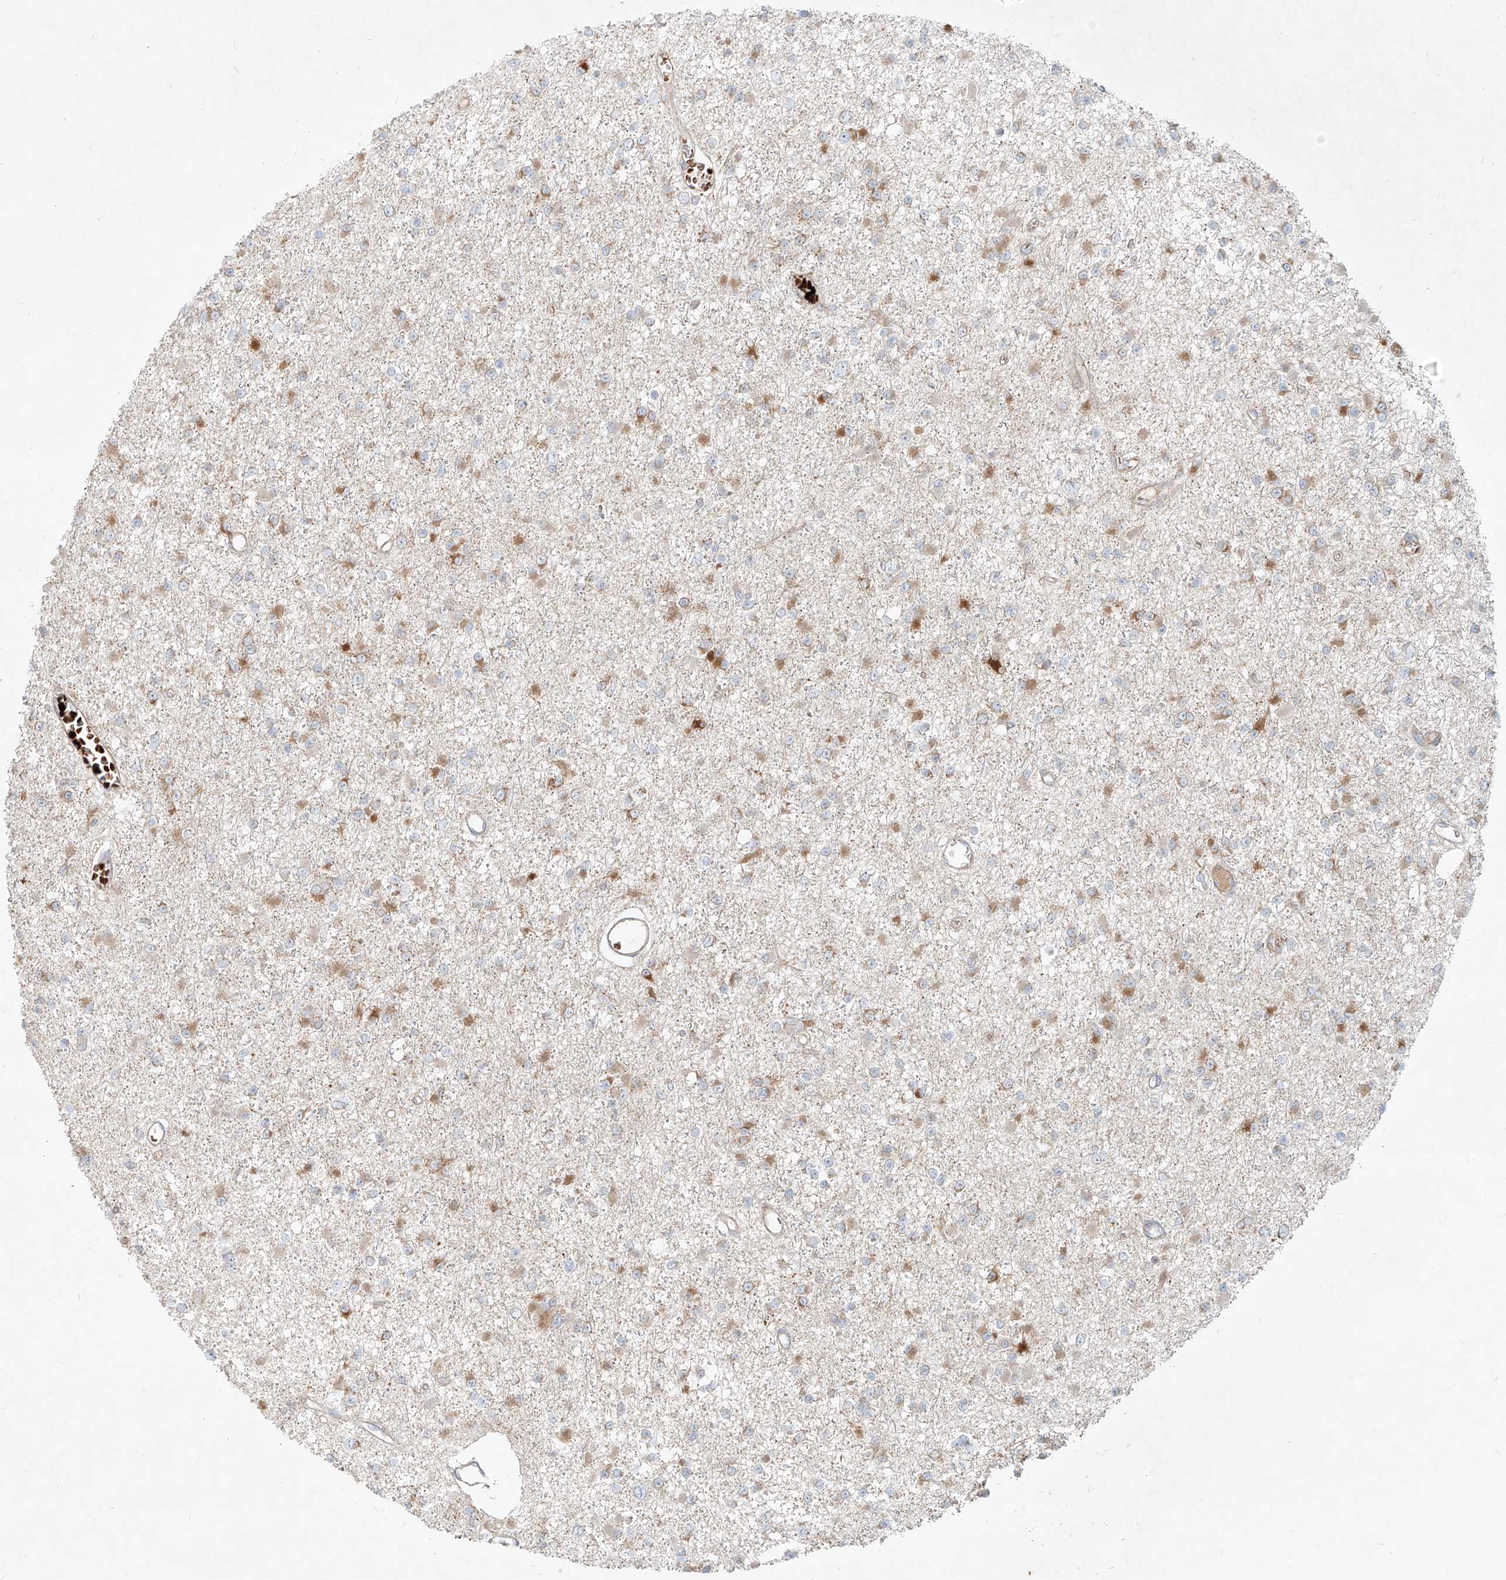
{"staining": {"intensity": "negative", "quantity": "none", "location": "none"}, "tissue": "glioma", "cell_type": "Tumor cells", "image_type": "cancer", "snomed": [{"axis": "morphology", "description": "Glioma, malignant, Low grade"}, {"axis": "topography", "description": "Brain"}], "caption": "The photomicrograph exhibits no staining of tumor cells in glioma.", "gene": "FGD2", "patient": {"sex": "female", "age": 22}}